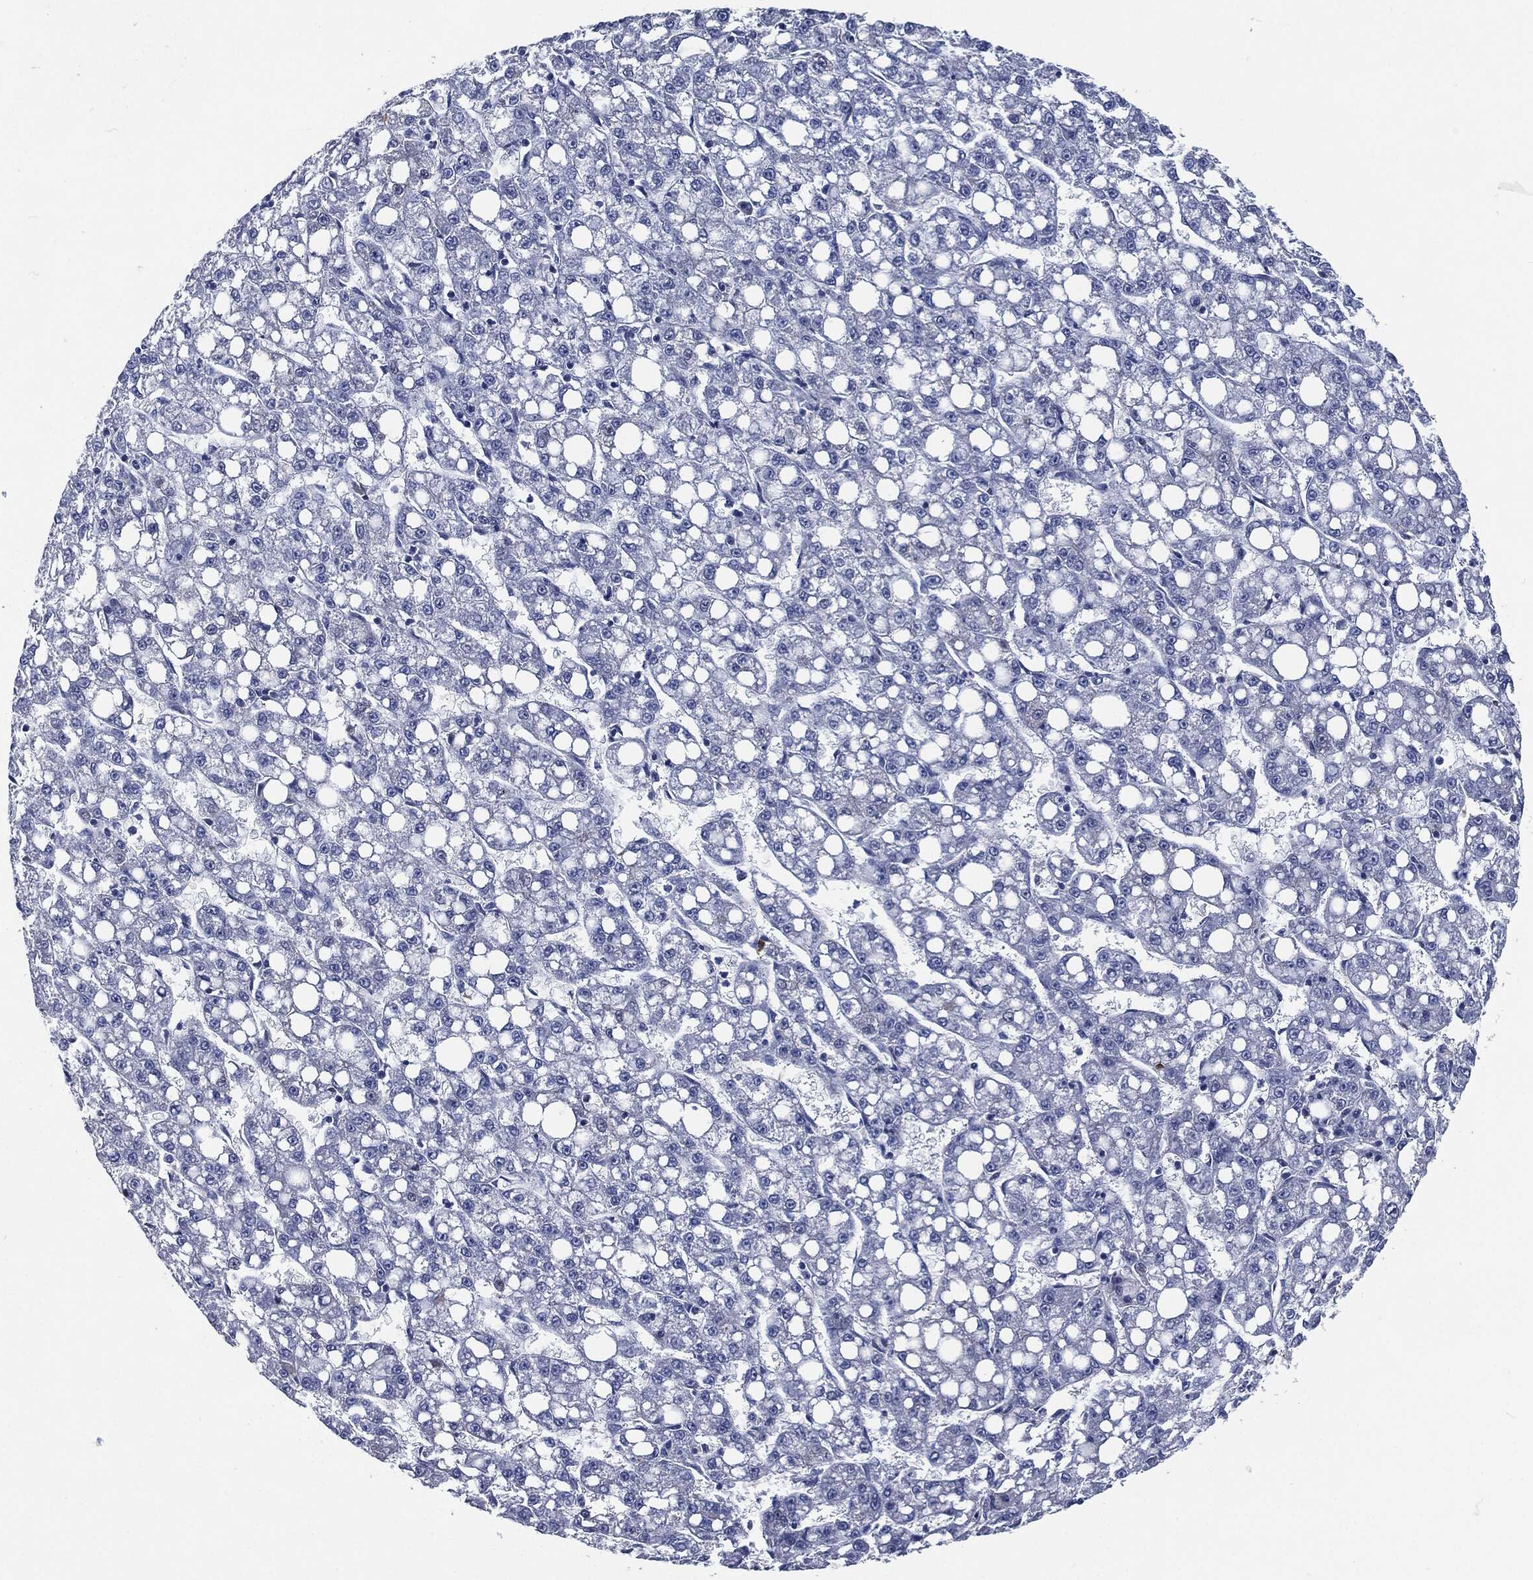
{"staining": {"intensity": "negative", "quantity": "none", "location": "none"}, "tissue": "liver cancer", "cell_type": "Tumor cells", "image_type": "cancer", "snomed": [{"axis": "morphology", "description": "Carcinoma, Hepatocellular, NOS"}, {"axis": "topography", "description": "Liver"}], "caption": "Liver cancer (hepatocellular carcinoma) was stained to show a protein in brown. There is no significant staining in tumor cells. (IHC, brightfield microscopy, high magnification).", "gene": "CD27", "patient": {"sex": "female", "age": 65}}